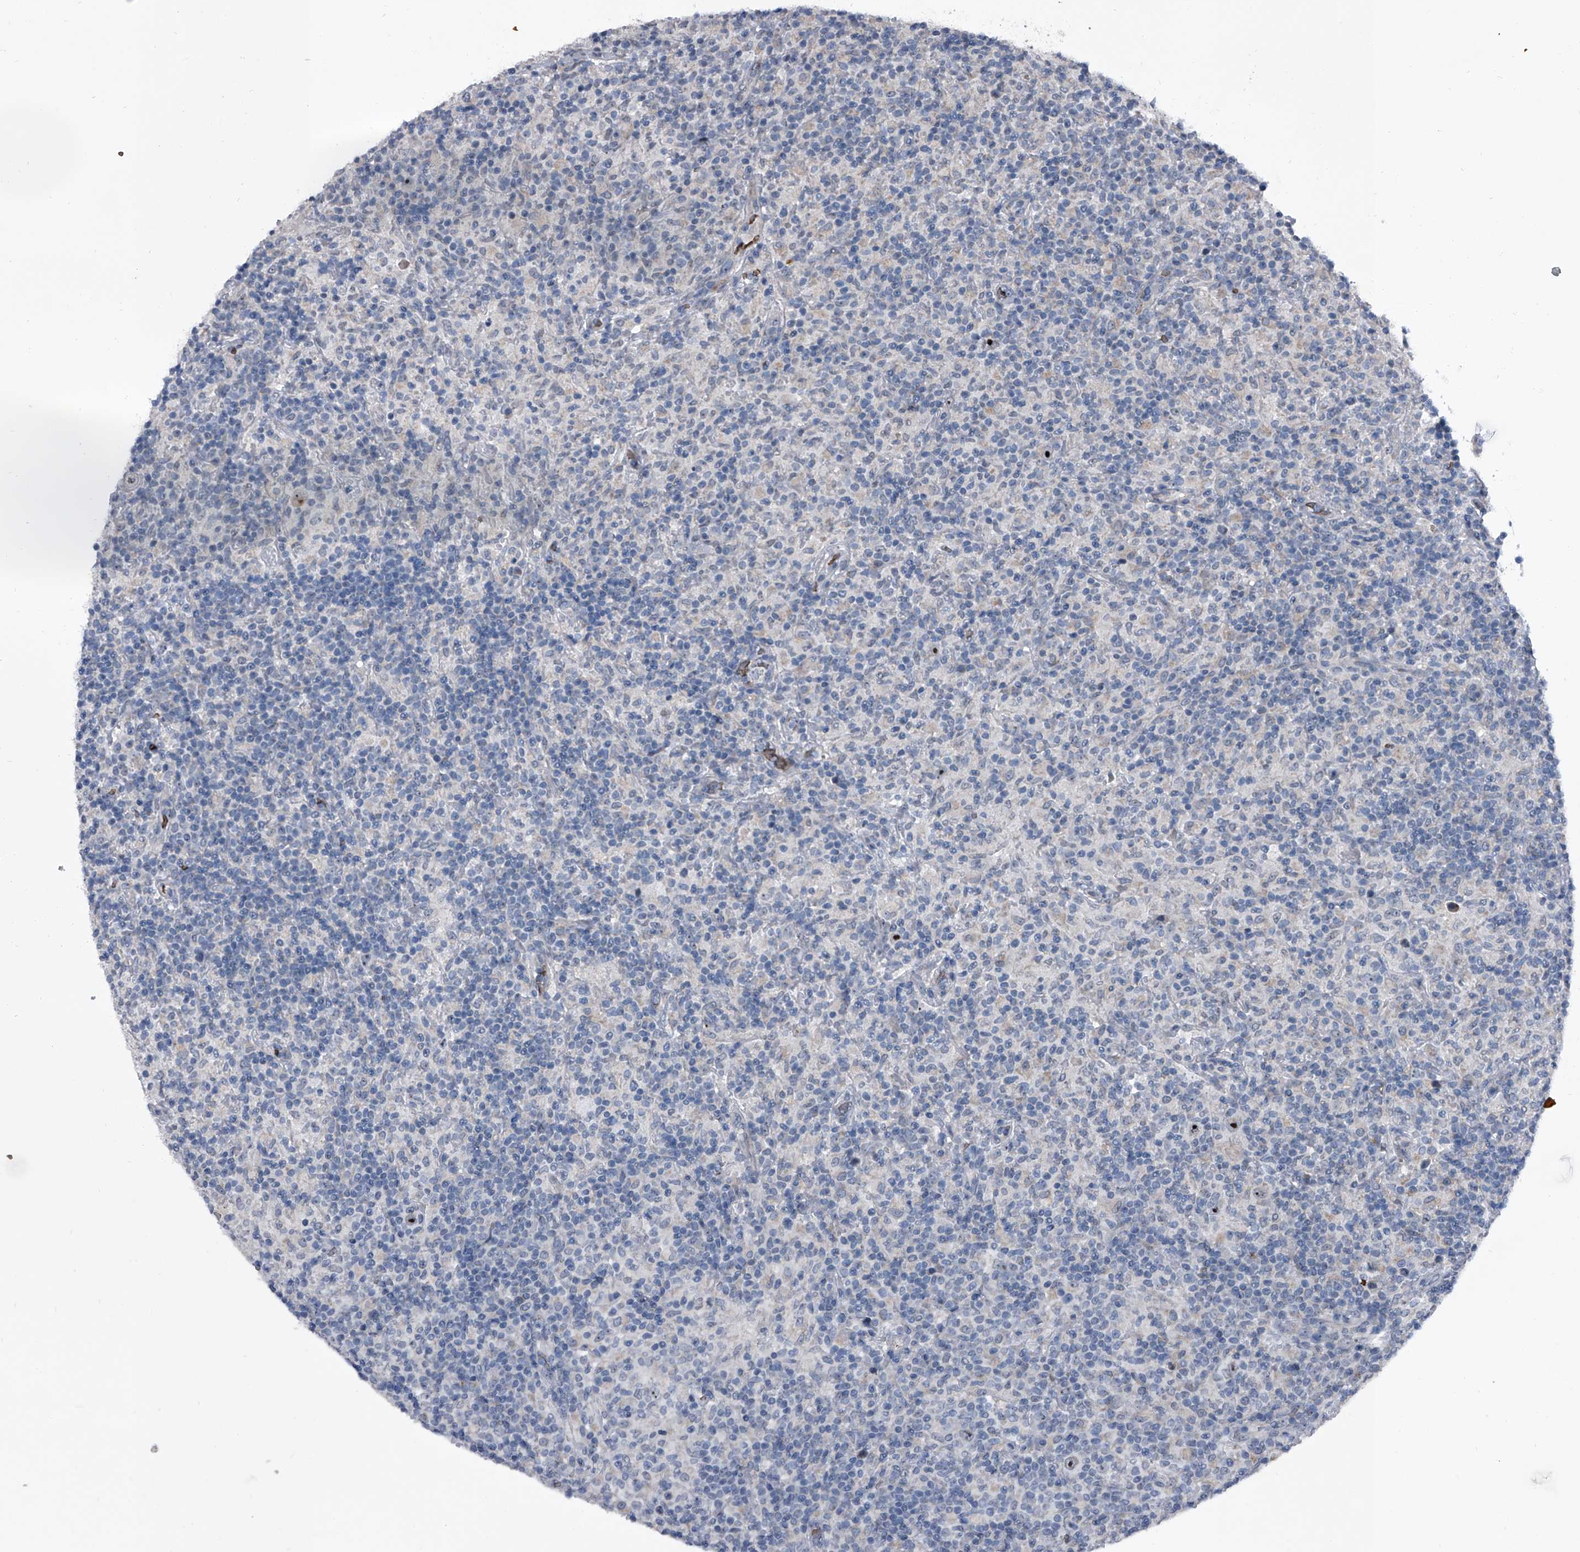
{"staining": {"intensity": "negative", "quantity": "none", "location": "none"}, "tissue": "lymphoma", "cell_type": "Tumor cells", "image_type": "cancer", "snomed": [{"axis": "morphology", "description": "Hodgkin's disease, NOS"}, {"axis": "topography", "description": "Lymph node"}], "caption": "Hodgkin's disease stained for a protein using immunohistochemistry shows no expression tumor cells.", "gene": "CEP85L", "patient": {"sex": "male", "age": 70}}